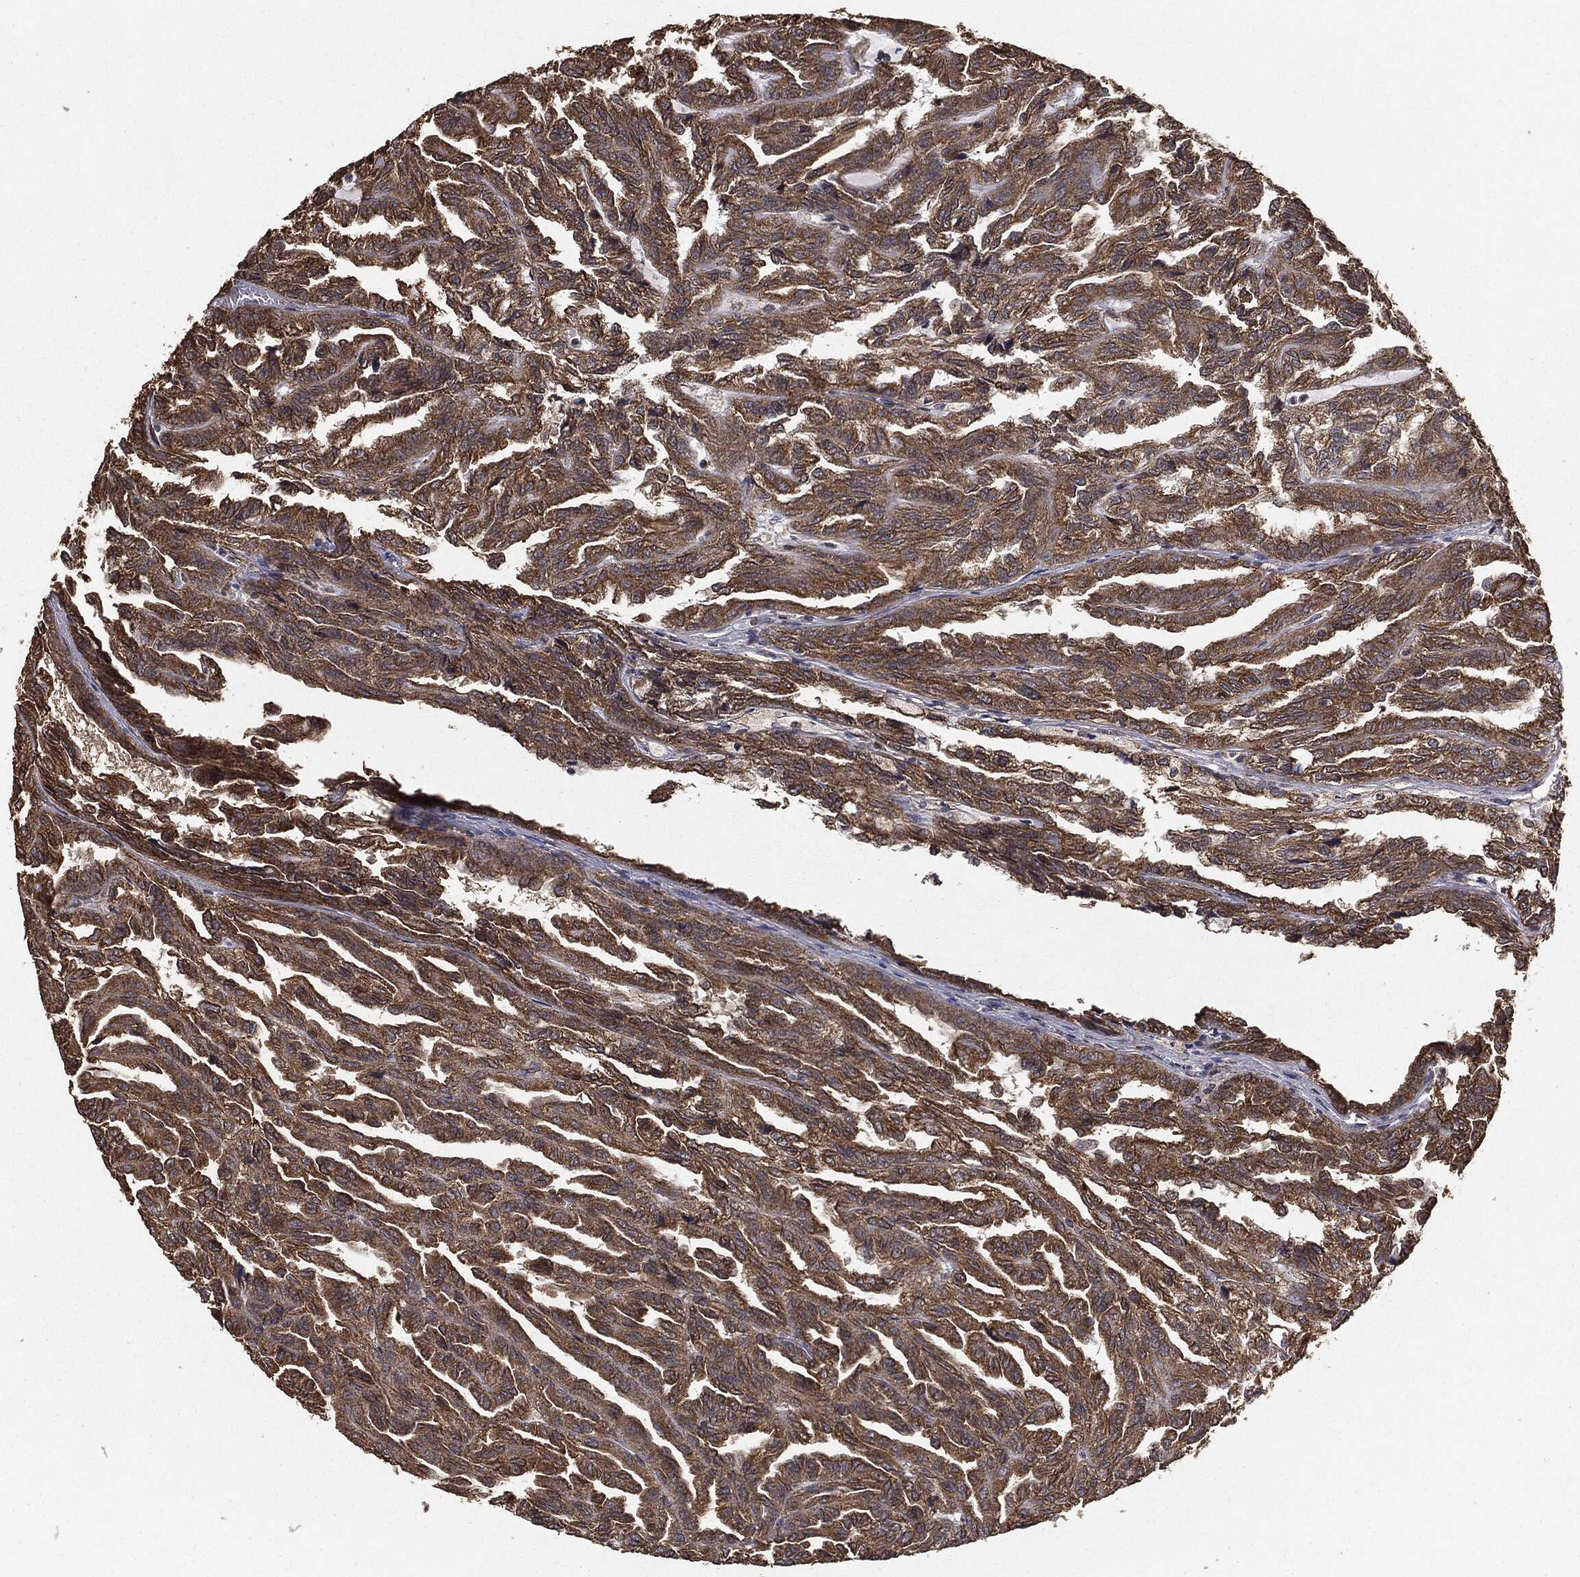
{"staining": {"intensity": "moderate", "quantity": ">75%", "location": "cytoplasmic/membranous"}, "tissue": "renal cancer", "cell_type": "Tumor cells", "image_type": "cancer", "snomed": [{"axis": "morphology", "description": "Adenocarcinoma, NOS"}, {"axis": "topography", "description": "Kidney"}], "caption": "Renal adenocarcinoma stained with a protein marker displays moderate staining in tumor cells.", "gene": "MTOR", "patient": {"sex": "male", "age": 79}}